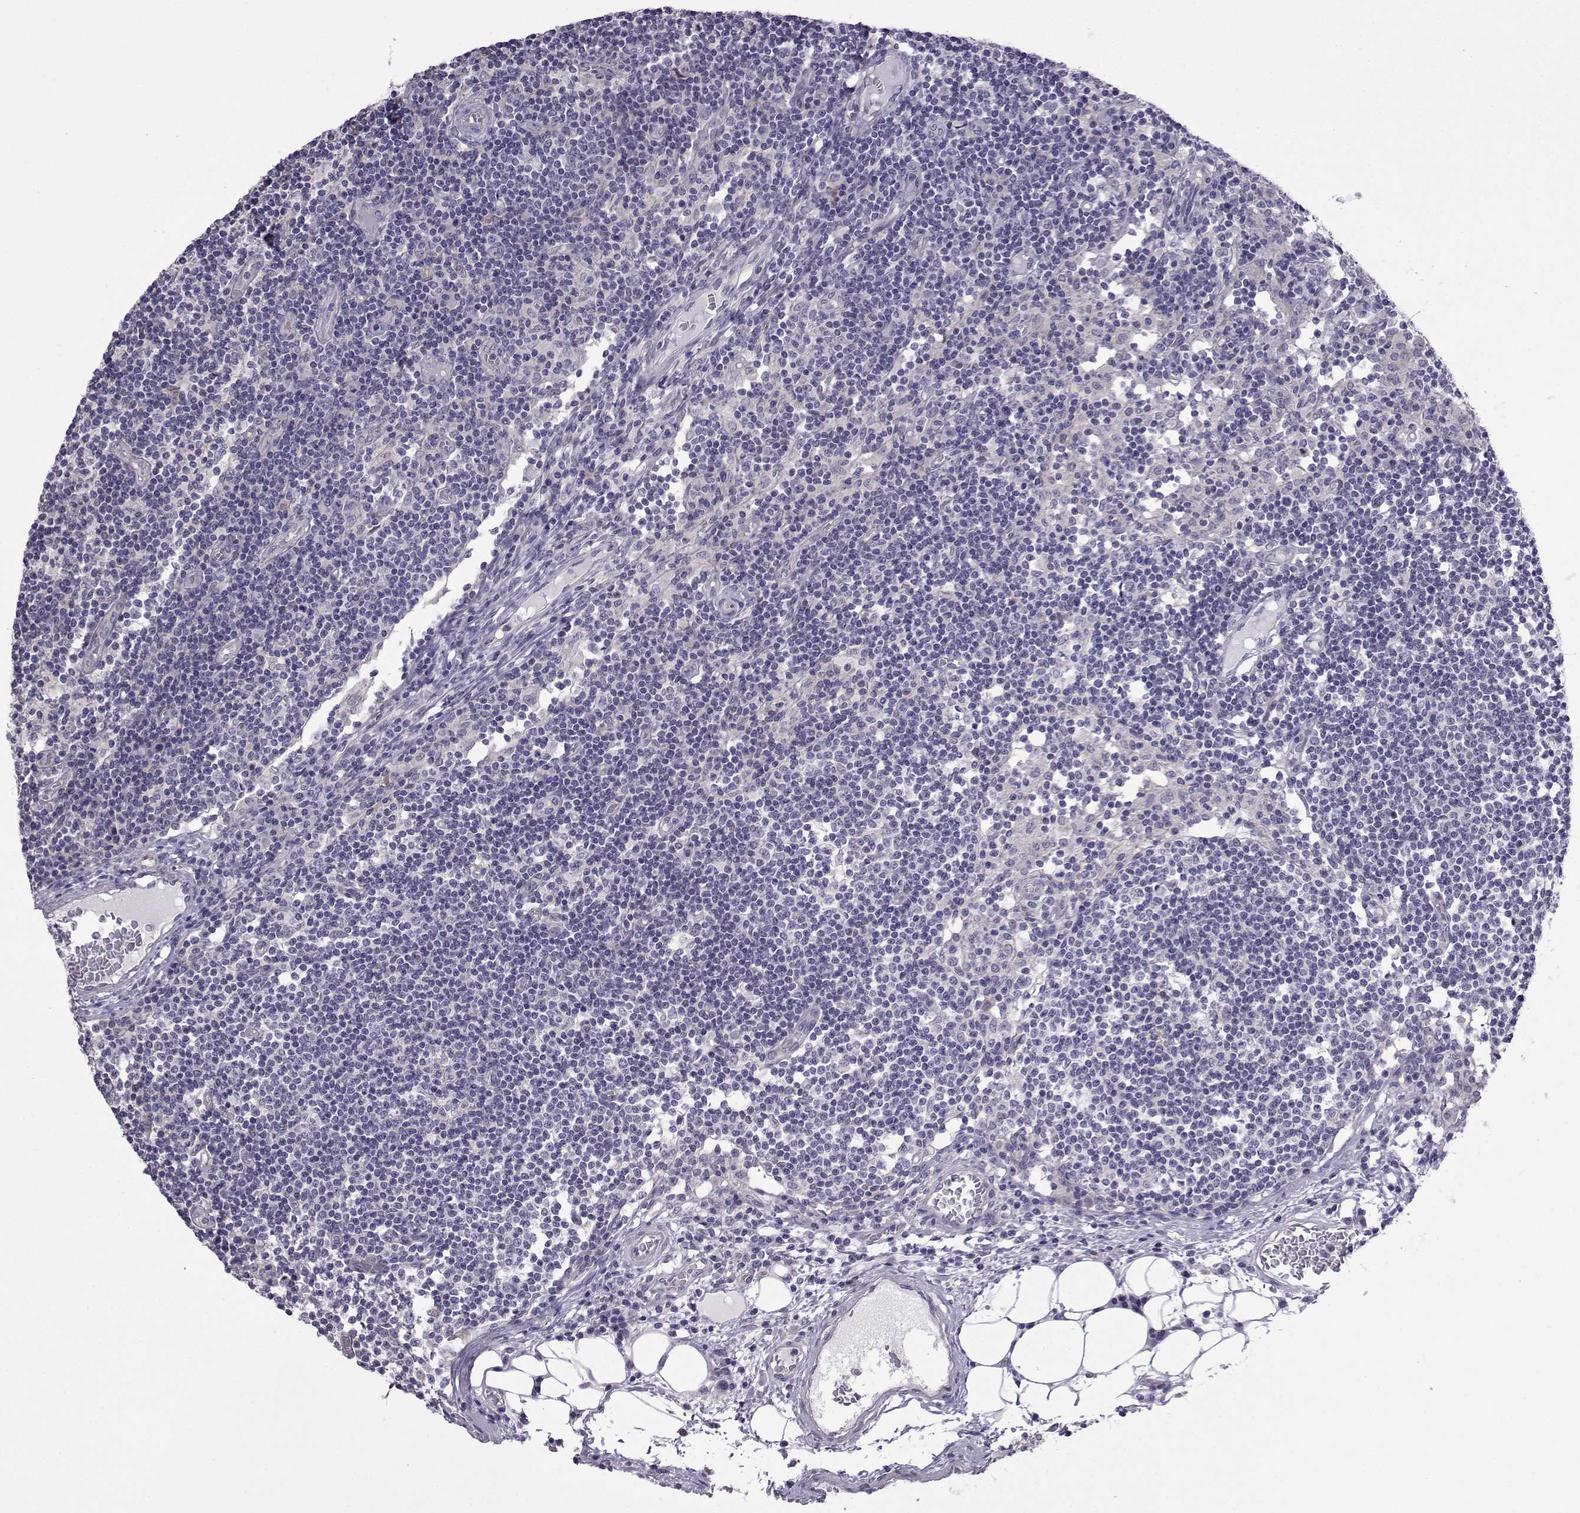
{"staining": {"intensity": "negative", "quantity": "none", "location": "none"}, "tissue": "lymph node", "cell_type": "Germinal center cells", "image_type": "normal", "snomed": [{"axis": "morphology", "description": "Normal tissue, NOS"}, {"axis": "topography", "description": "Lymph node"}], "caption": "Germinal center cells are negative for protein expression in unremarkable human lymph node. (Immunohistochemistry (ihc), brightfield microscopy, high magnification).", "gene": "CFAP70", "patient": {"sex": "female", "age": 72}}